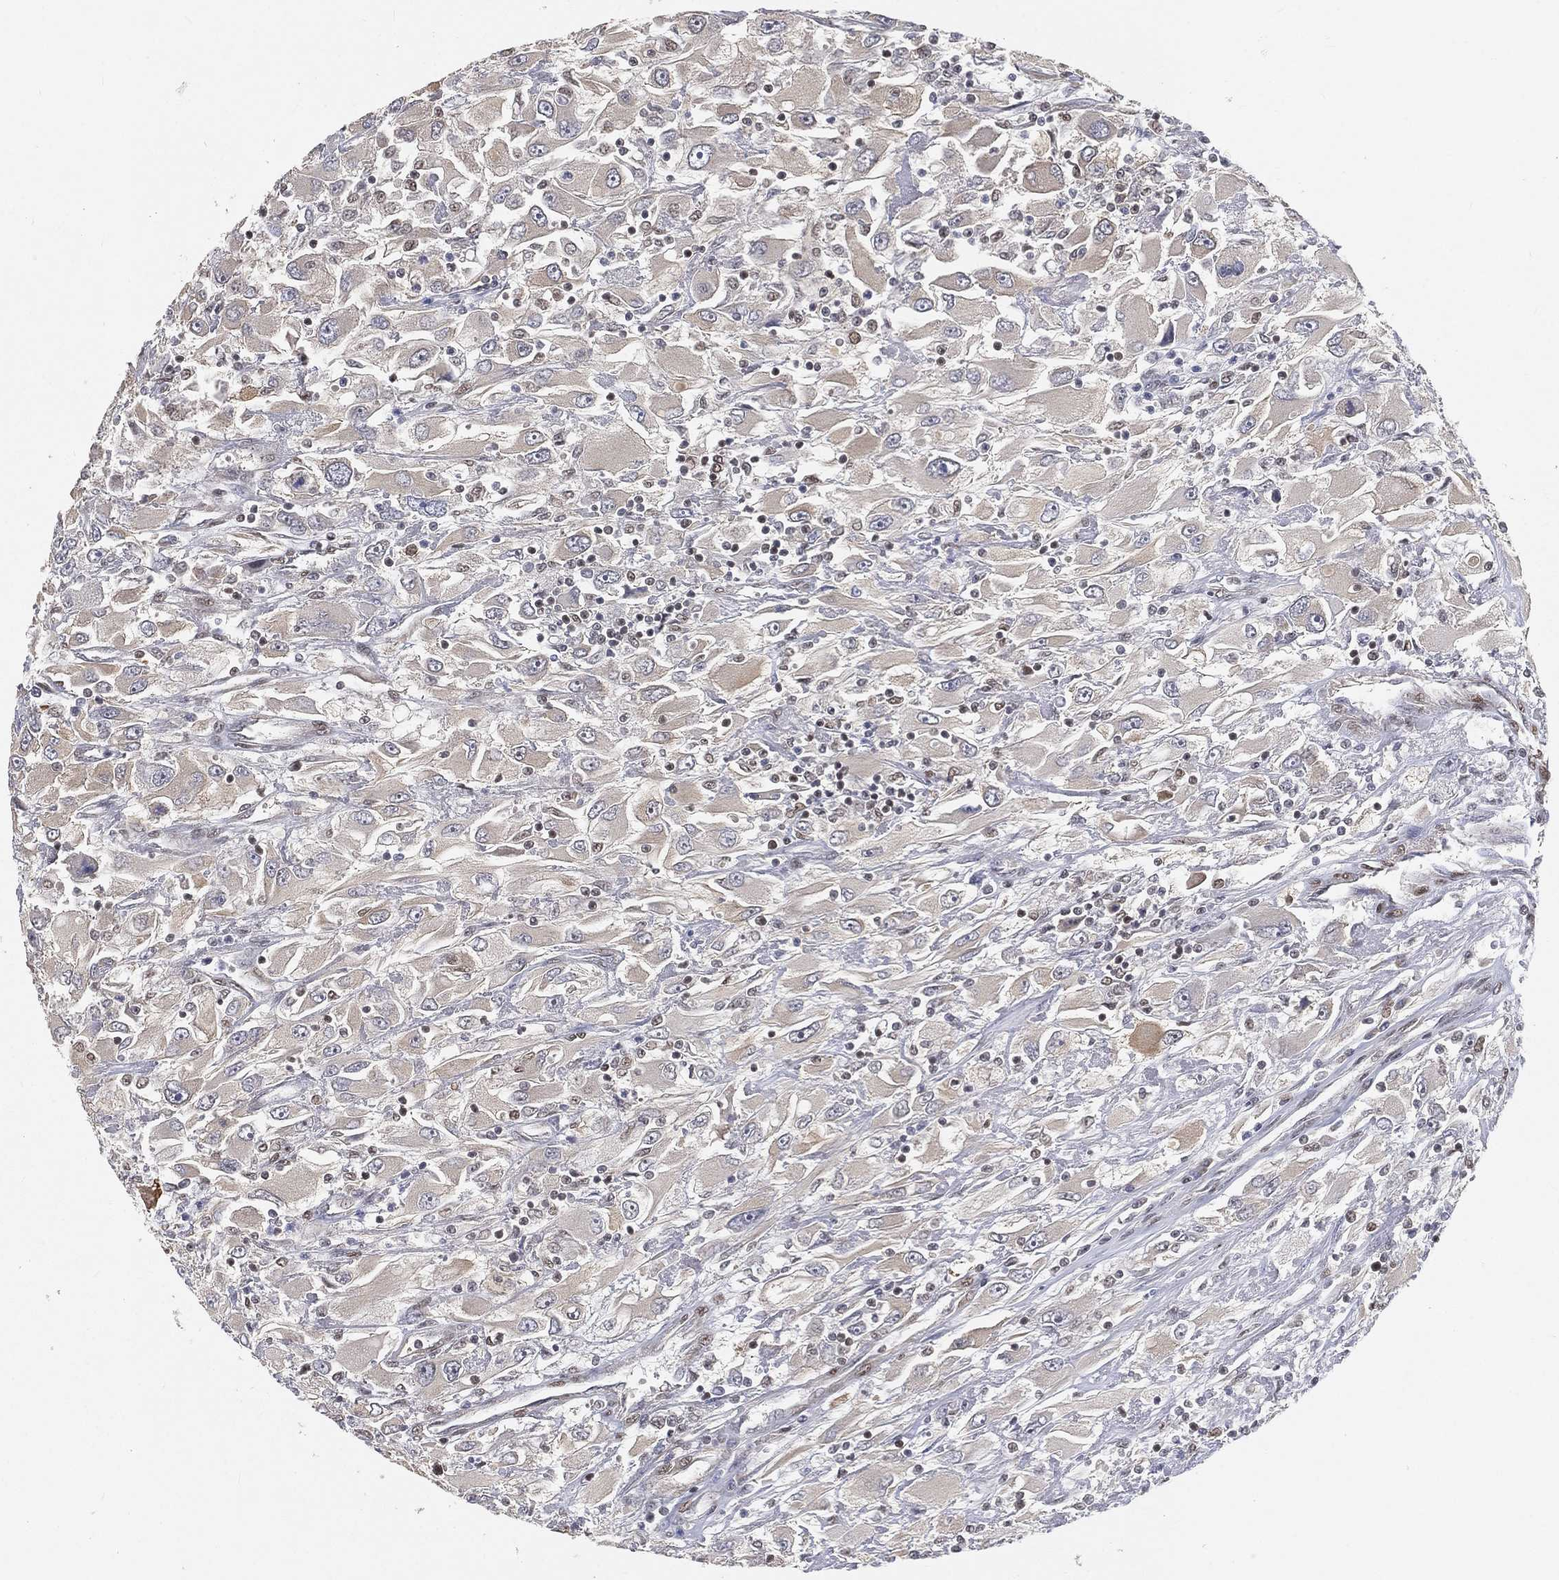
{"staining": {"intensity": "weak", "quantity": "25%-75%", "location": "cytoplasmic/membranous"}, "tissue": "renal cancer", "cell_type": "Tumor cells", "image_type": "cancer", "snomed": [{"axis": "morphology", "description": "Adenocarcinoma, NOS"}, {"axis": "topography", "description": "Kidney"}], "caption": "There is low levels of weak cytoplasmic/membranous positivity in tumor cells of renal adenocarcinoma, as demonstrated by immunohistochemical staining (brown color).", "gene": "CRTC3", "patient": {"sex": "female", "age": 52}}